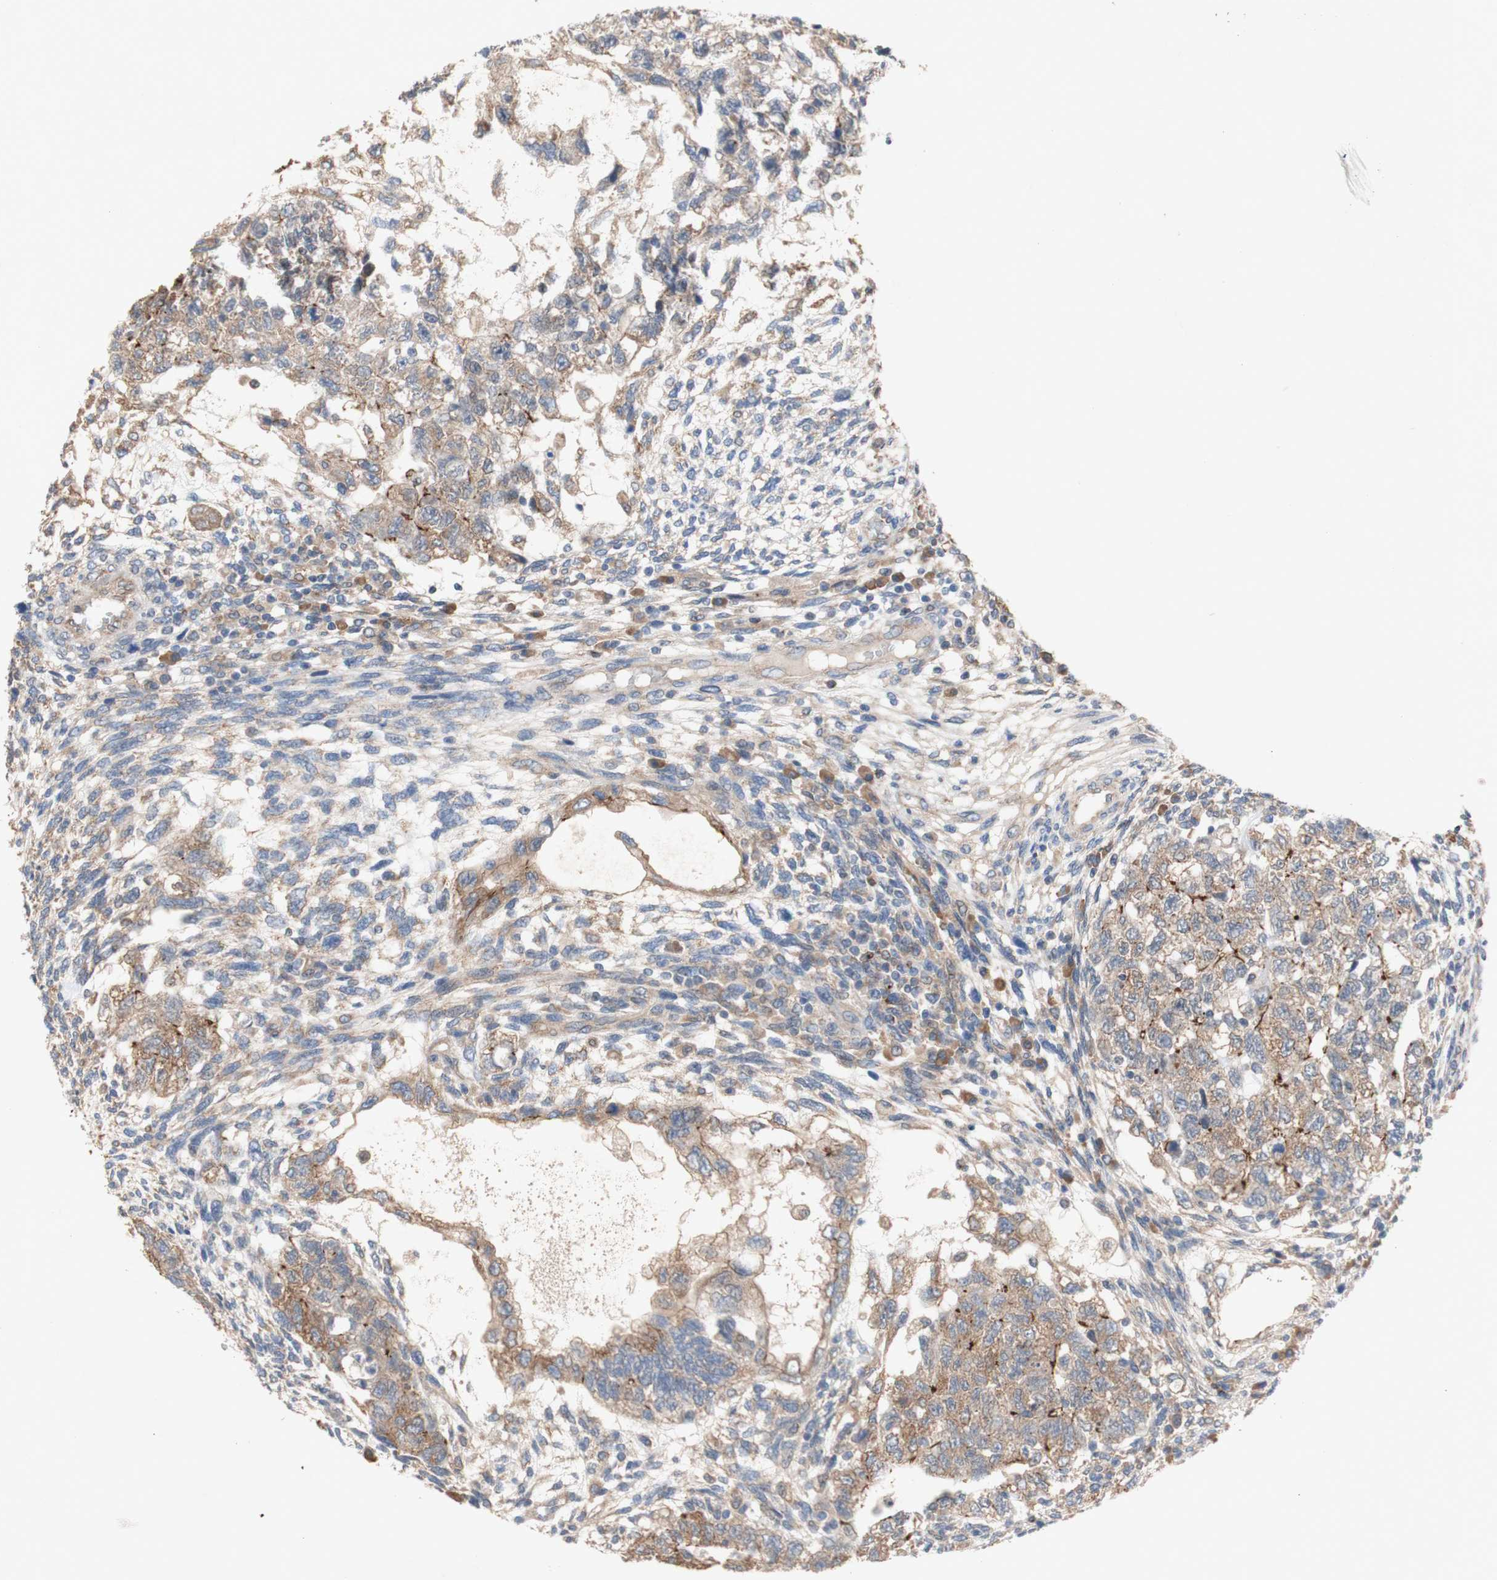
{"staining": {"intensity": "moderate", "quantity": ">75%", "location": "cytoplasmic/membranous"}, "tissue": "testis cancer", "cell_type": "Tumor cells", "image_type": "cancer", "snomed": [{"axis": "morphology", "description": "Normal tissue, NOS"}, {"axis": "morphology", "description": "Carcinoma, Embryonal, NOS"}, {"axis": "topography", "description": "Testis"}], "caption": "Immunohistochemistry photomicrograph of neoplastic tissue: human testis cancer stained using immunohistochemistry (IHC) displays medium levels of moderate protein expression localized specifically in the cytoplasmic/membranous of tumor cells, appearing as a cytoplasmic/membranous brown color.", "gene": "PDGFB", "patient": {"sex": "male", "age": 36}}